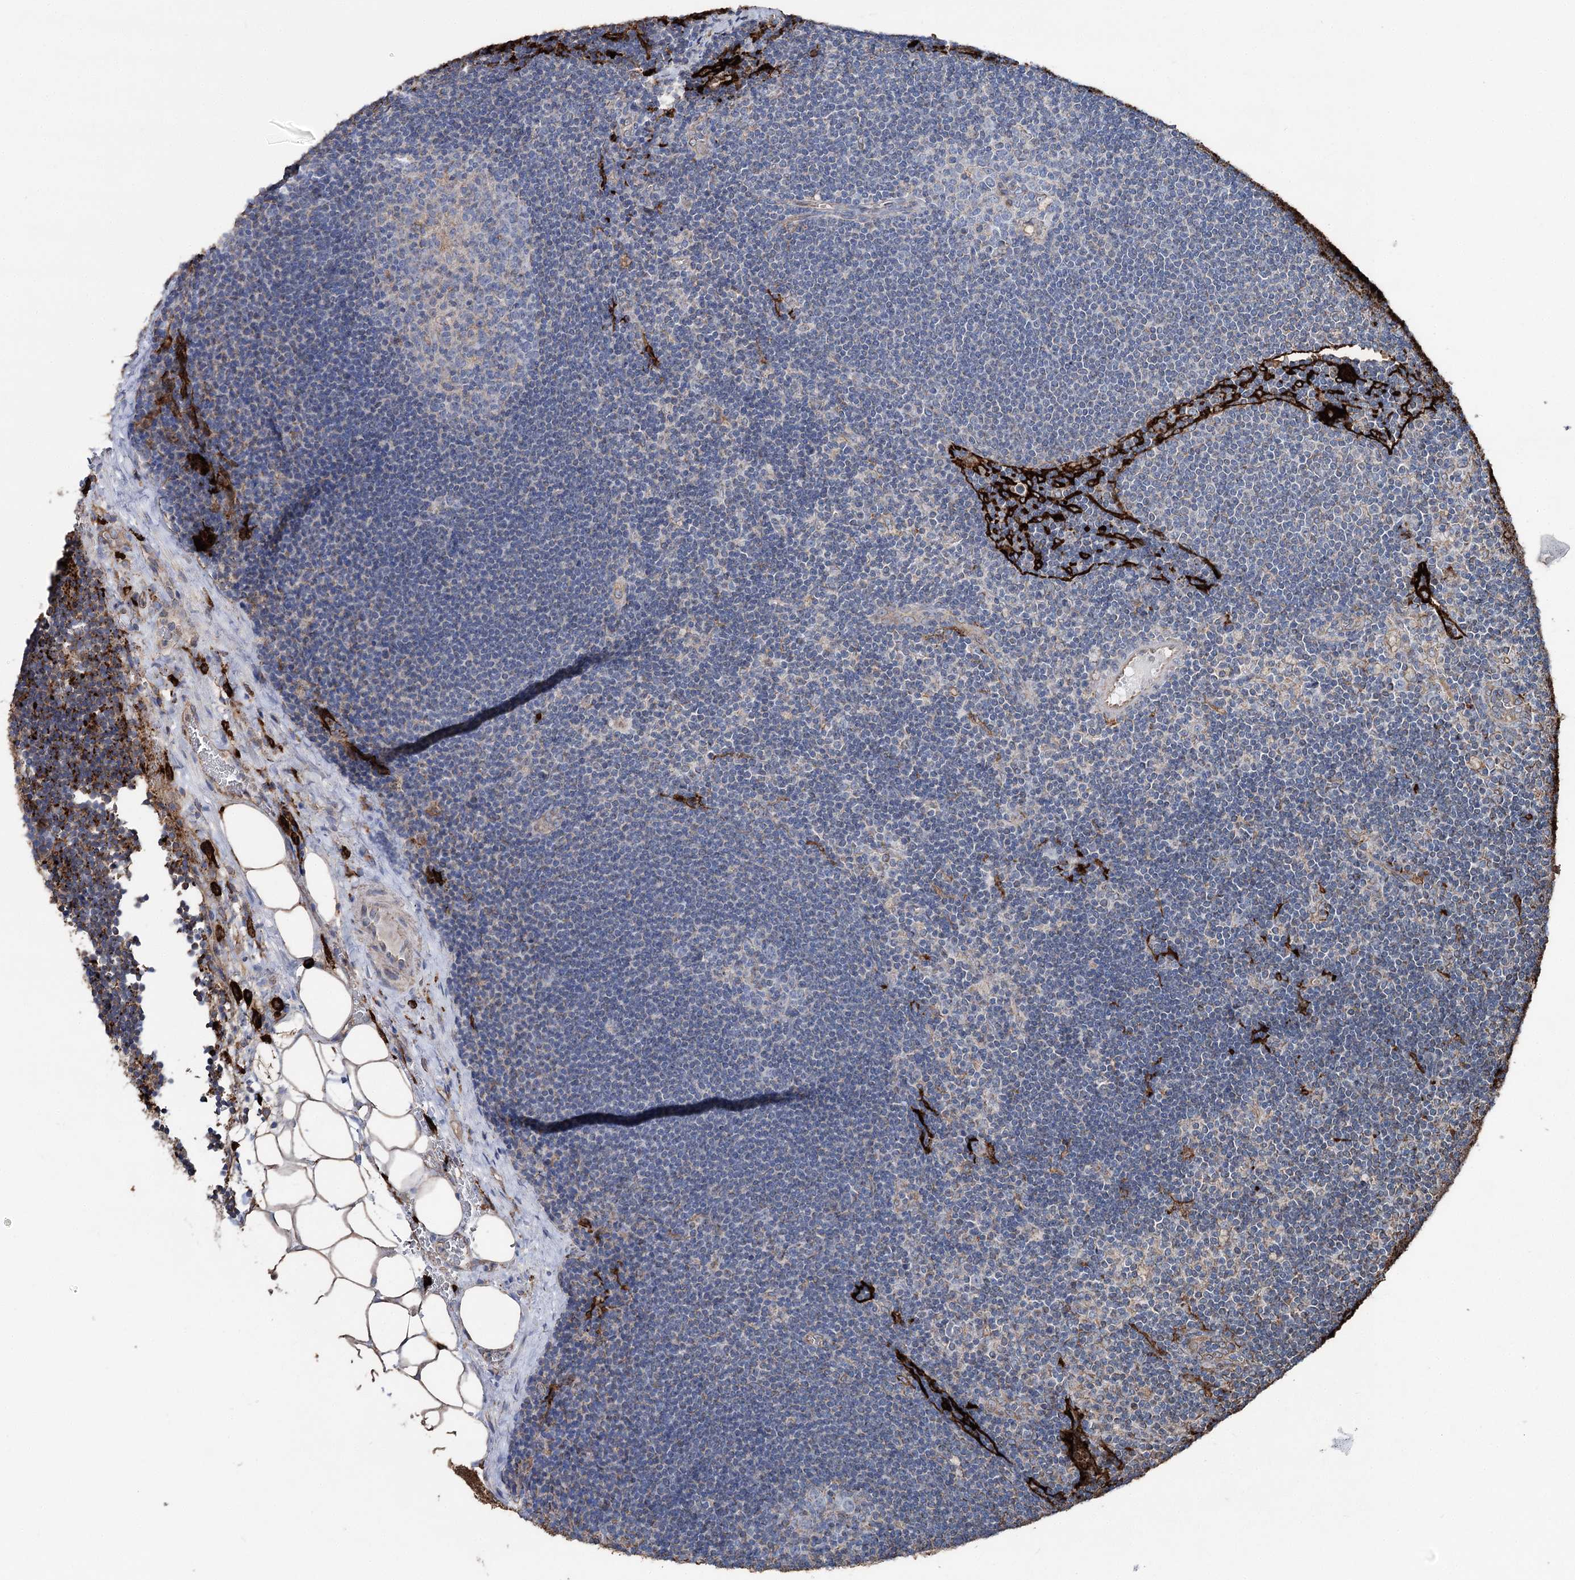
{"staining": {"intensity": "negative", "quantity": "none", "location": "none"}, "tissue": "lymph node", "cell_type": "Germinal center cells", "image_type": "normal", "snomed": [{"axis": "morphology", "description": "Normal tissue, NOS"}, {"axis": "topography", "description": "Lymph node"}], "caption": "Germinal center cells are negative for brown protein staining in unremarkable lymph node. (DAB (3,3'-diaminobenzidine) IHC with hematoxylin counter stain).", "gene": "CLEC4M", "patient": {"sex": "male", "age": 24}}